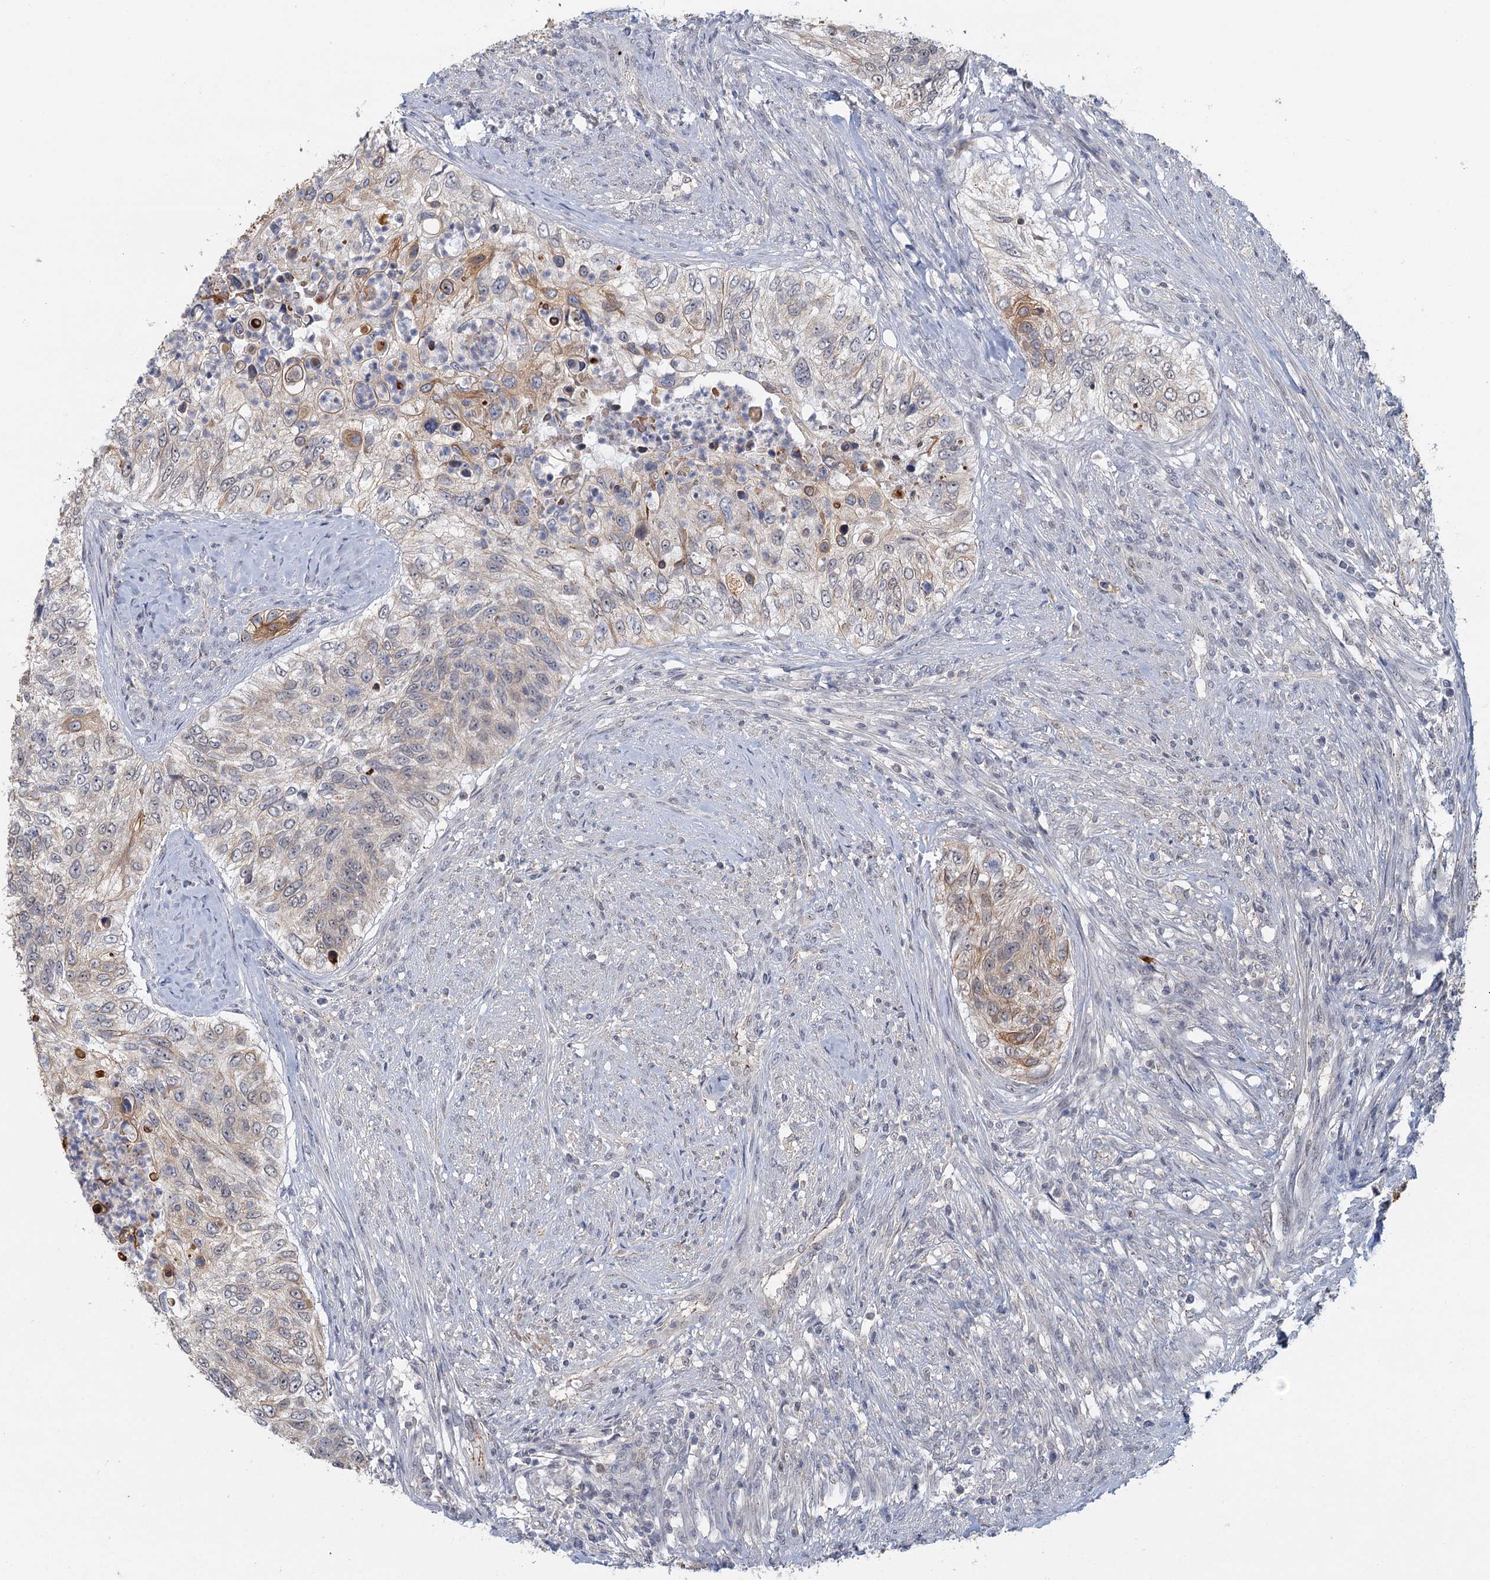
{"staining": {"intensity": "weak", "quantity": "<25%", "location": "cytoplasmic/membranous"}, "tissue": "urothelial cancer", "cell_type": "Tumor cells", "image_type": "cancer", "snomed": [{"axis": "morphology", "description": "Urothelial carcinoma, High grade"}, {"axis": "topography", "description": "Urinary bladder"}], "caption": "This is an immunohistochemistry (IHC) image of human urothelial cancer. There is no positivity in tumor cells.", "gene": "GPATCH11", "patient": {"sex": "female", "age": 60}}